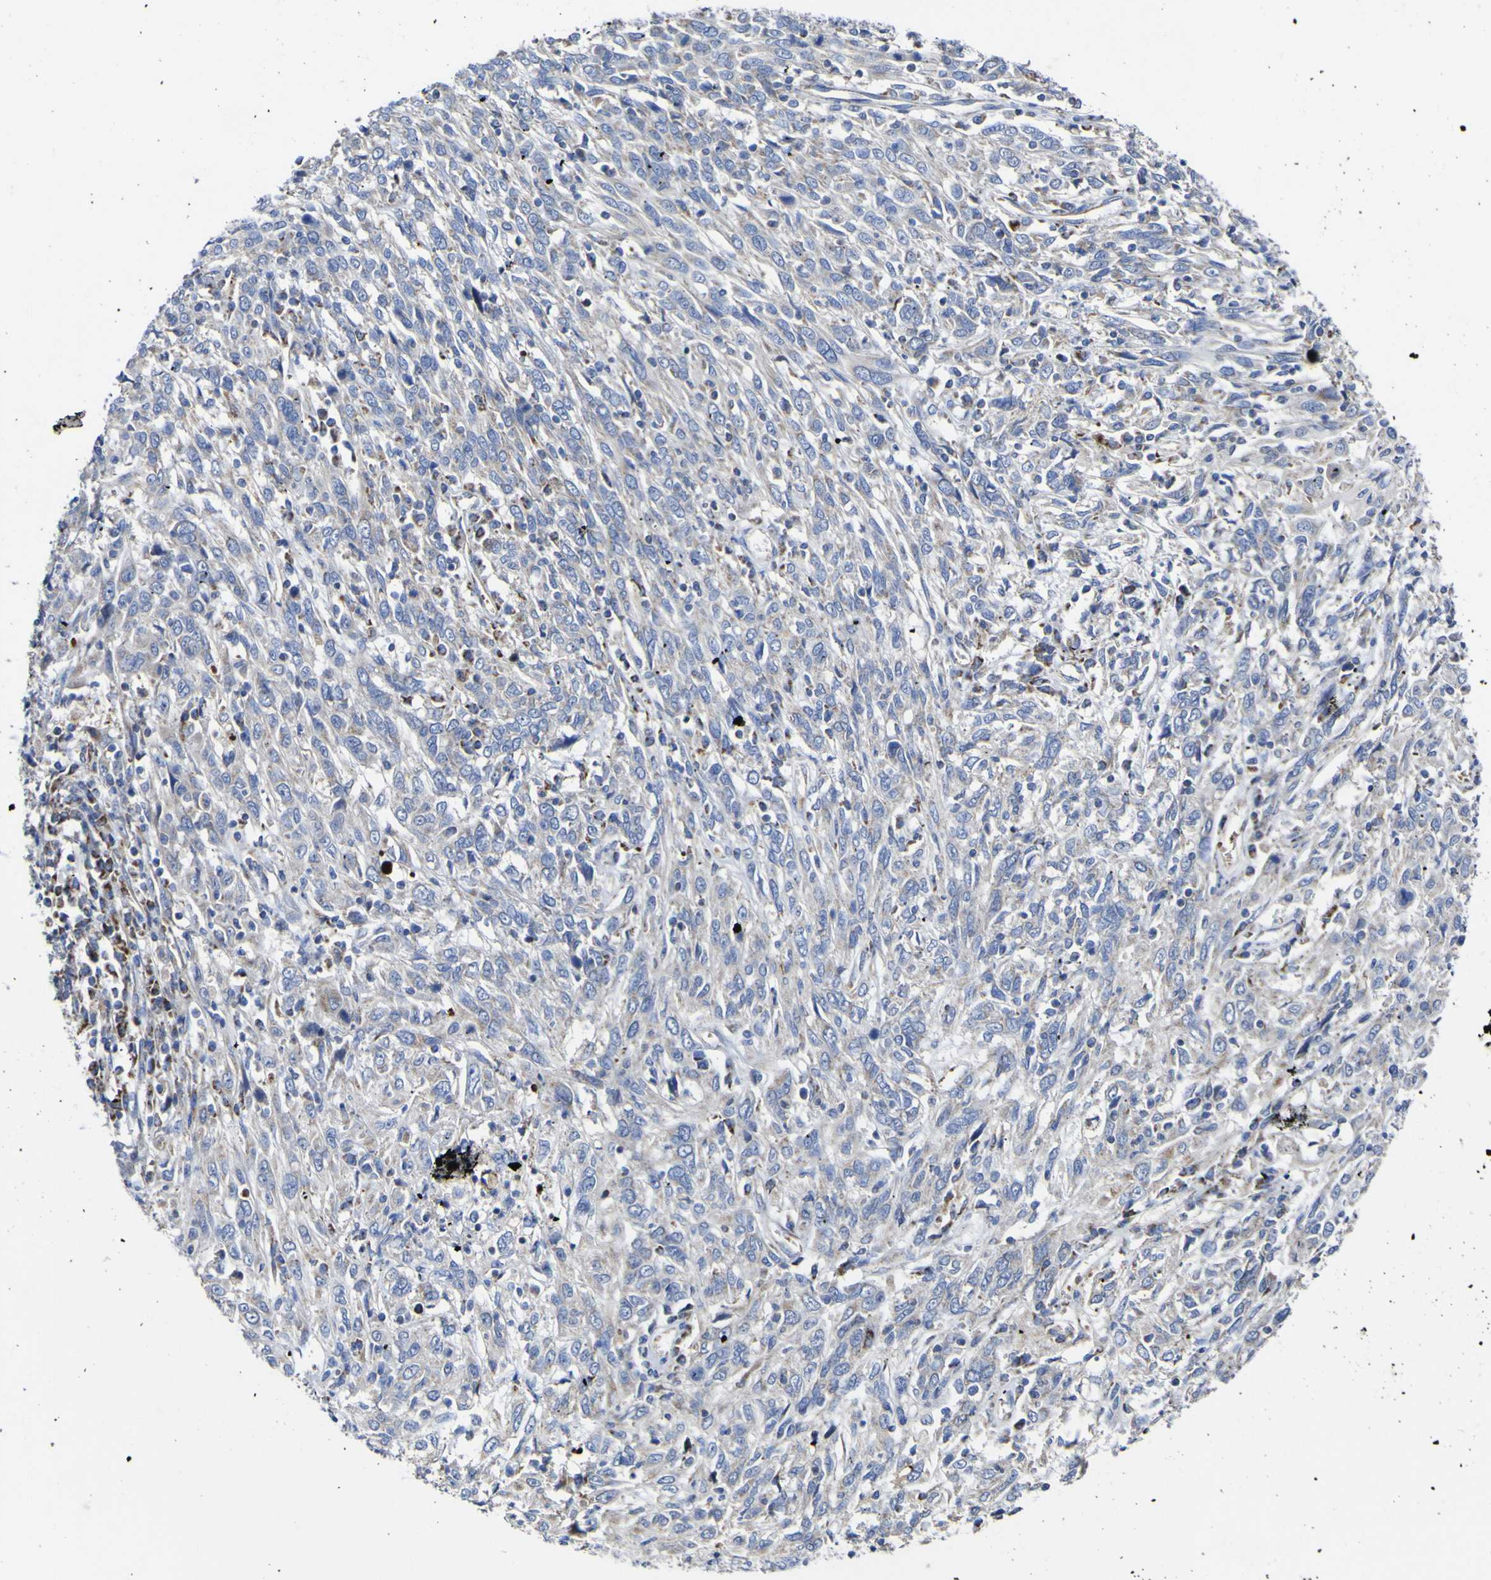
{"staining": {"intensity": "negative", "quantity": "none", "location": "none"}, "tissue": "cervical cancer", "cell_type": "Tumor cells", "image_type": "cancer", "snomed": [{"axis": "morphology", "description": "Squamous cell carcinoma, NOS"}, {"axis": "topography", "description": "Cervix"}], "caption": "This is a micrograph of immunohistochemistry staining of cervical squamous cell carcinoma, which shows no positivity in tumor cells.", "gene": "CCDC90B", "patient": {"sex": "female", "age": 46}}